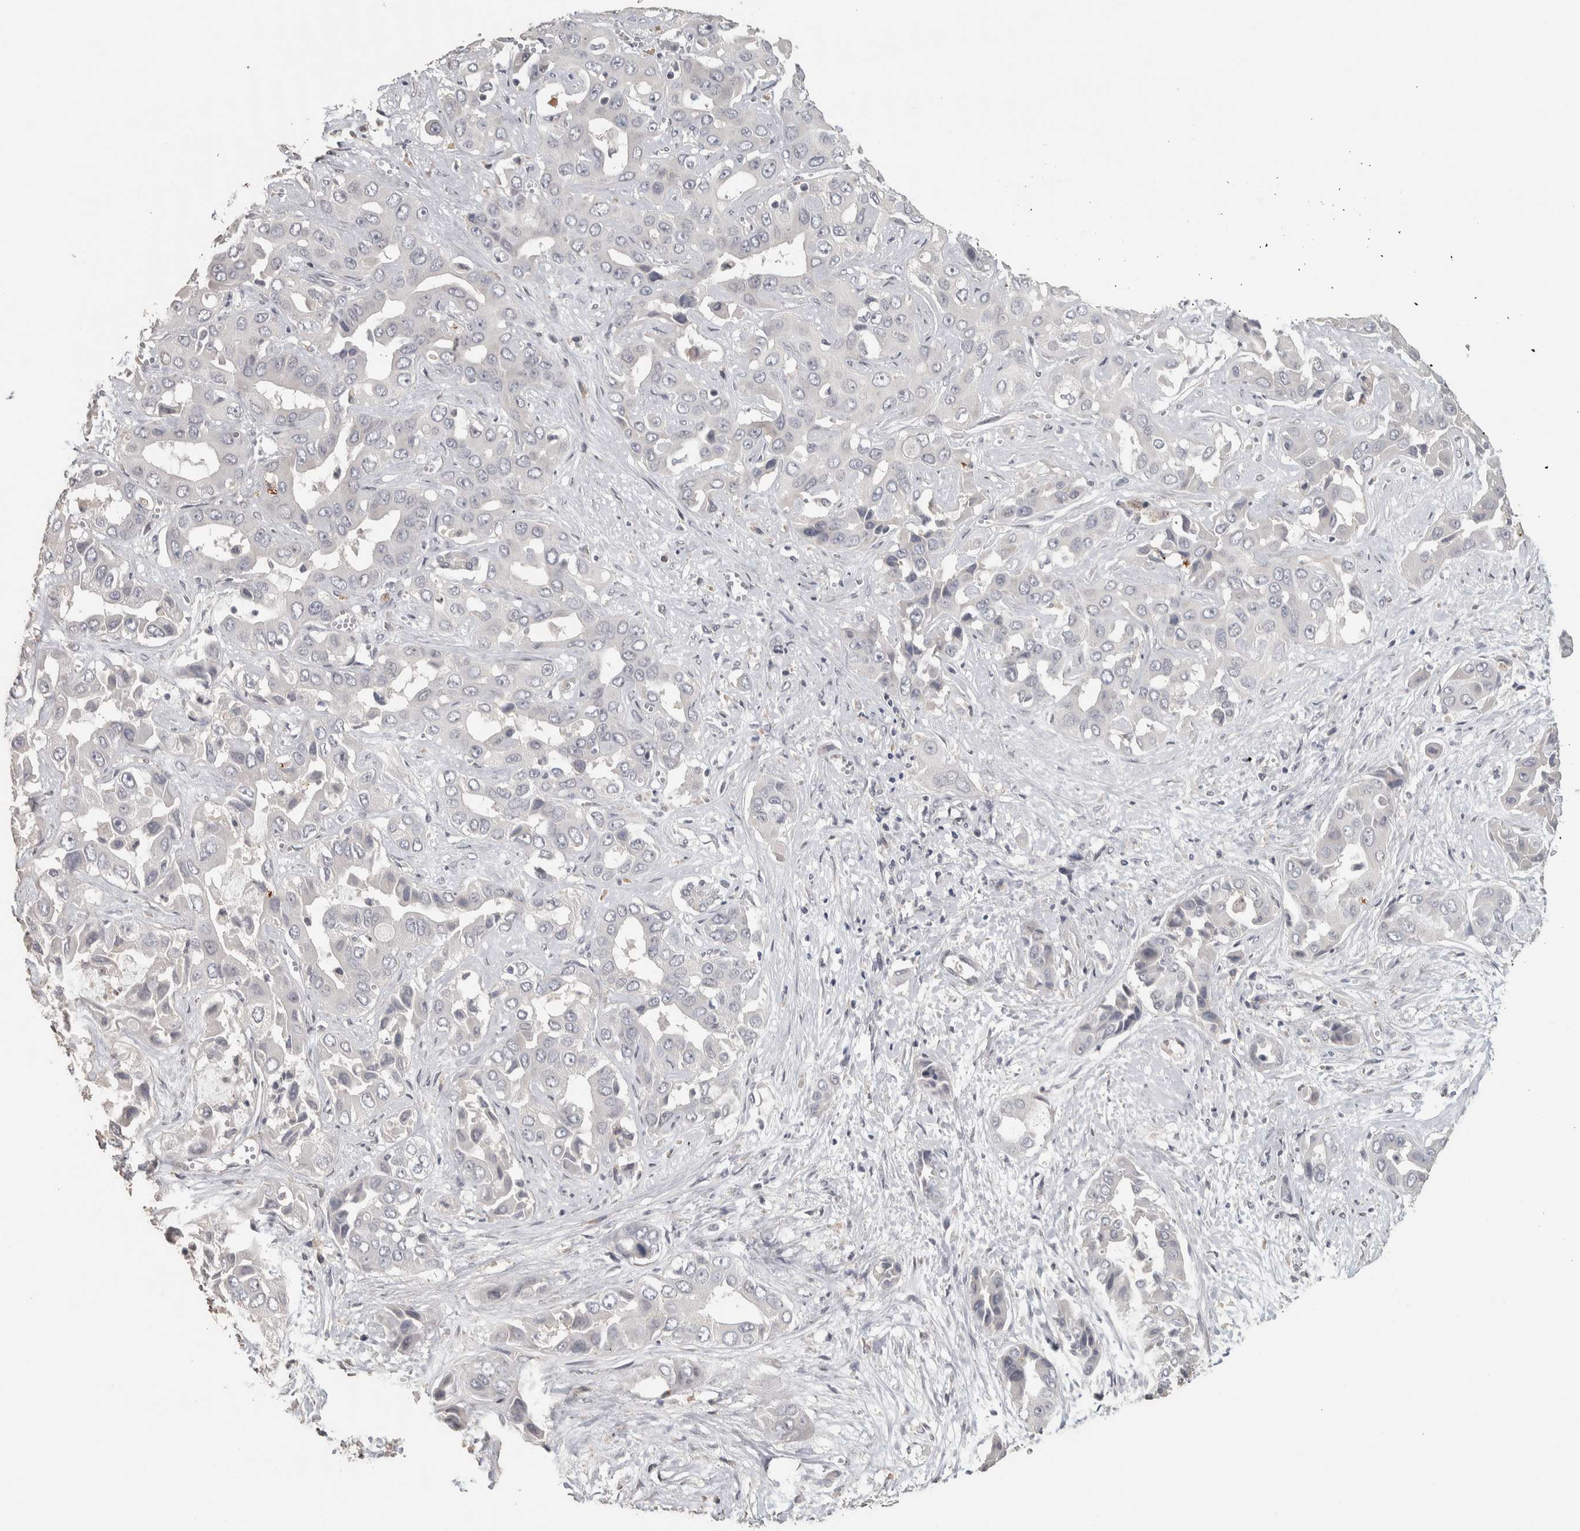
{"staining": {"intensity": "negative", "quantity": "none", "location": "none"}, "tissue": "liver cancer", "cell_type": "Tumor cells", "image_type": "cancer", "snomed": [{"axis": "morphology", "description": "Cholangiocarcinoma"}, {"axis": "topography", "description": "Liver"}], "caption": "Immunohistochemistry micrograph of human liver cancer (cholangiocarcinoma) stained for a protein (brown), which displays no positivity in tumor cells. (DAB immunohistochemistry visualized using brightfield microscopy, high magnification).", "gene": "NECAB1", "patient": {"sex": "female", "age": 52}}